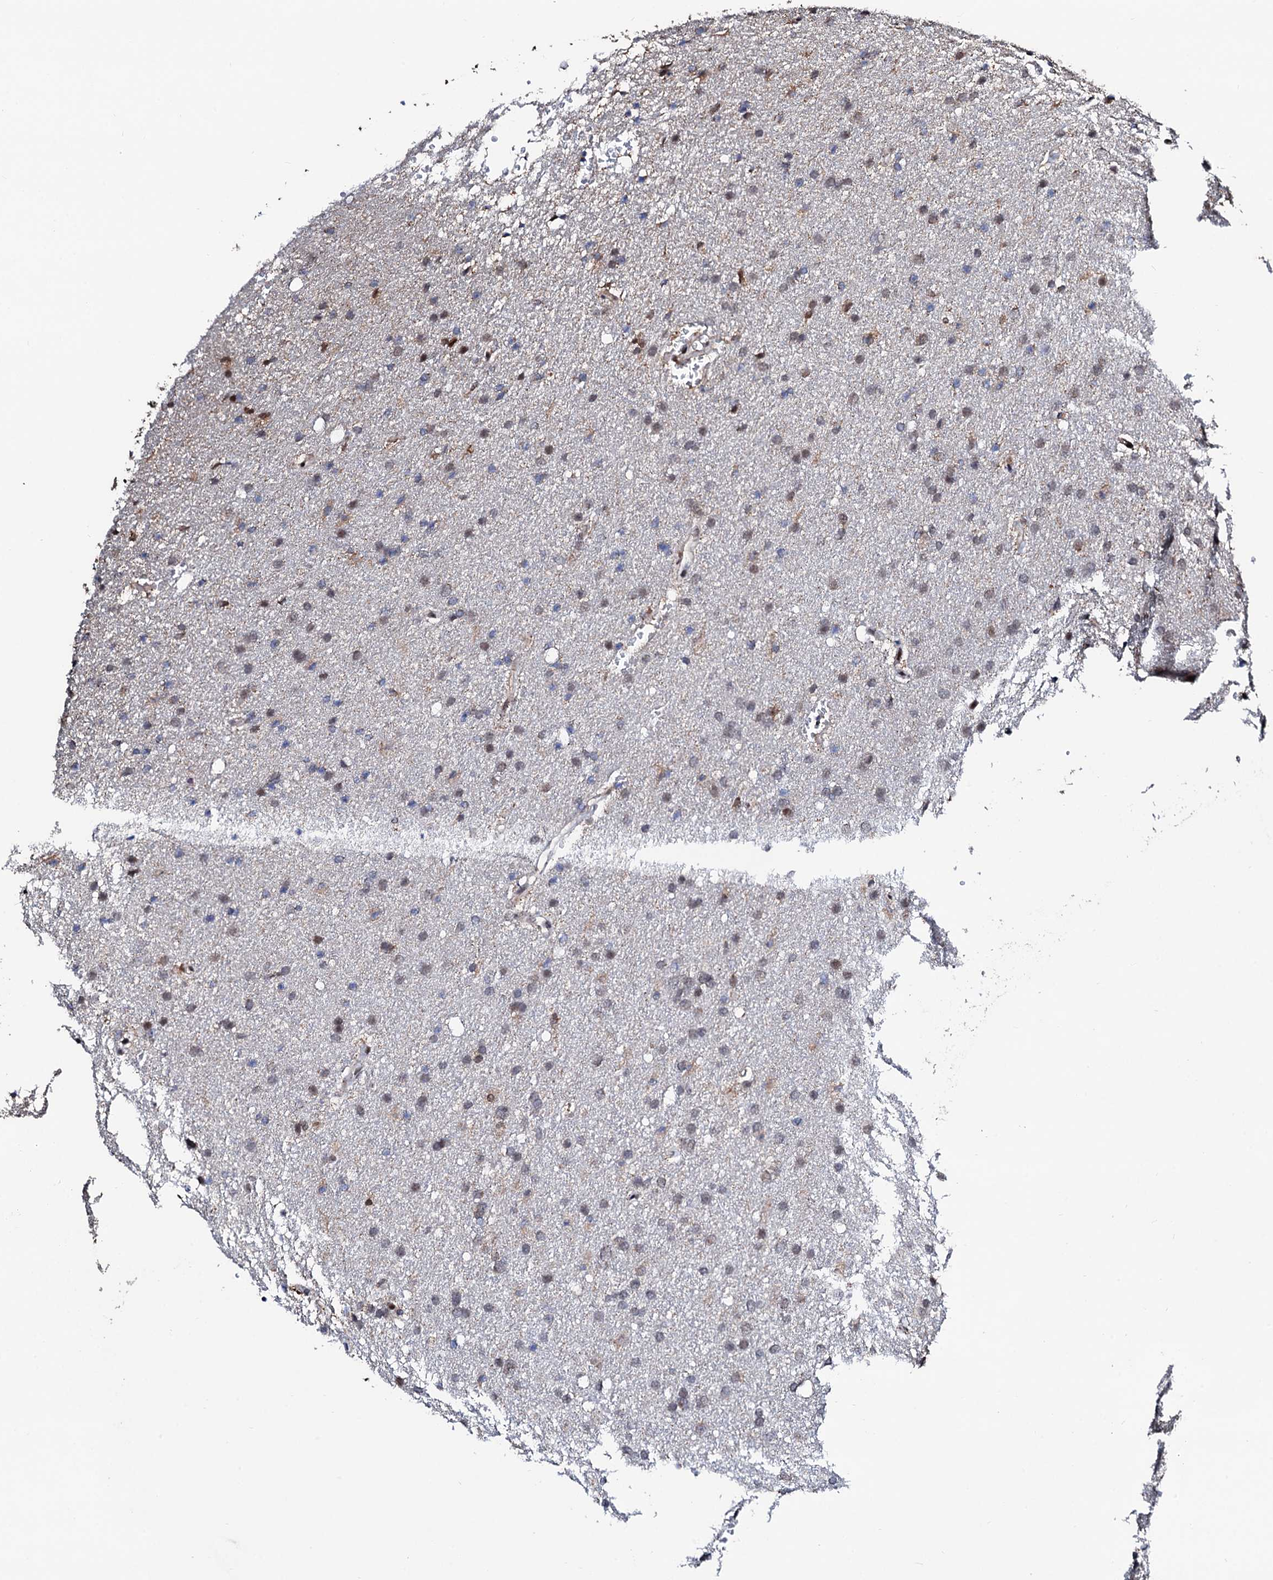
{"staining": {"intensity": "weak", "quantity": "25%-75%", "location": "cytoplasmic/membranous"}, "tissue": "glioma", "cell_type": "Tumor cells", "image_type": "cancer", "snomed": [{"axis": "morphology", "description": "Glioma, malignant, High grade"}, {"axis": "topography", "description": "Cerebral cortex"}], "caption": "A micrograph of human malignant glioma (high-grade) stained for a protein exhibits weak cytoplasmic/membranous brown staining in tumor cells.", "gene": "KIF18A", "patient": {"sex": "female", "age": 36}}